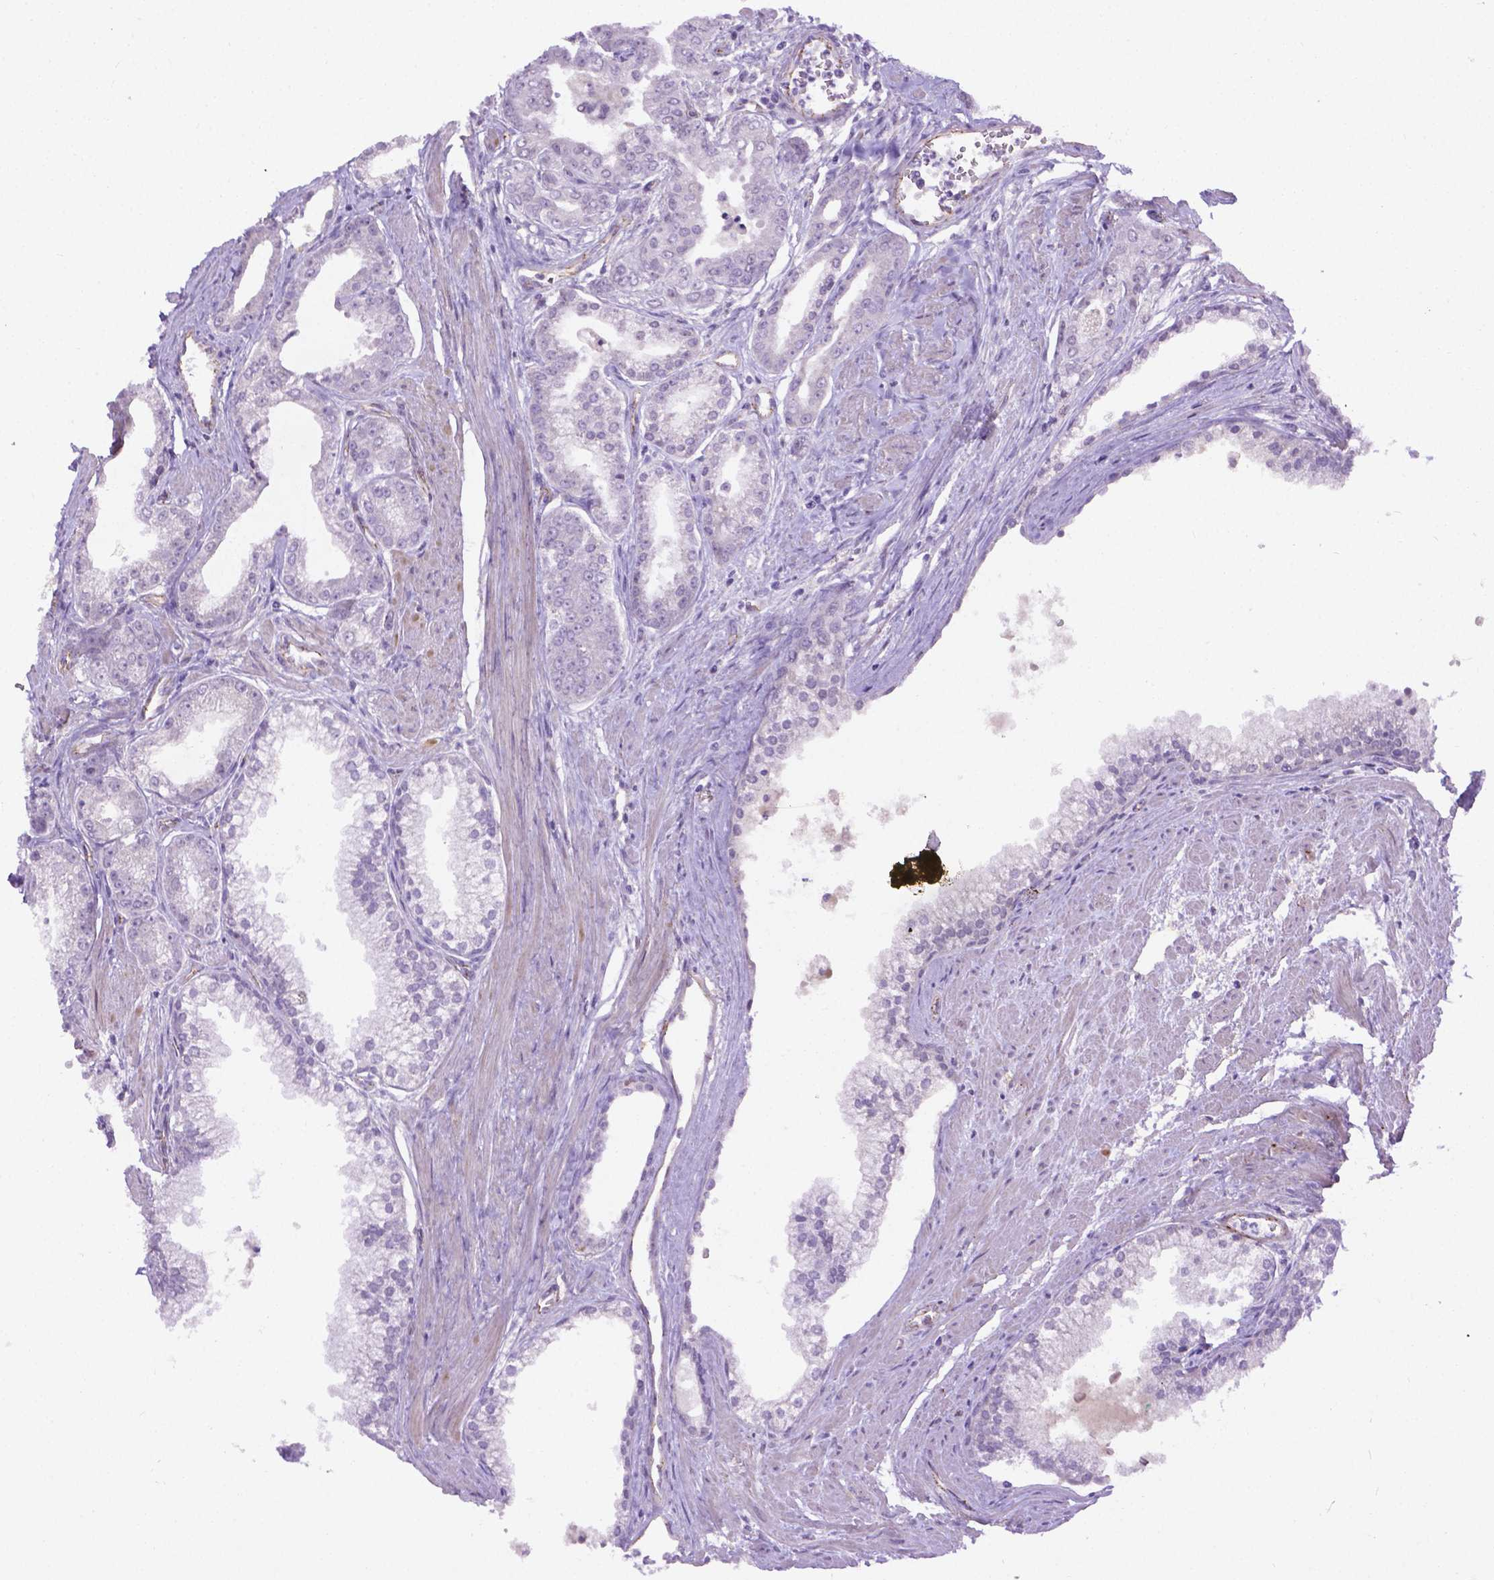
{"staining": {"intensity": "negative", "quantity": "none", "location": "none"}, "tissue": "prostate cancer", "cell_type": "Tumor cells", "image_type": "cancer", "snomed": [{"axis": "morphology", "description": "Adenocarcinoma, NOS"}, {"axis": "topography", "description": "Prostate"}], "caption": "Prostate cancer (adenocarcinoma) was stained to show a protein in brown. There is no significant positivity in tumor cells.", "gene": "CCER2", "patient": {"sex": "male", "age": 71}}